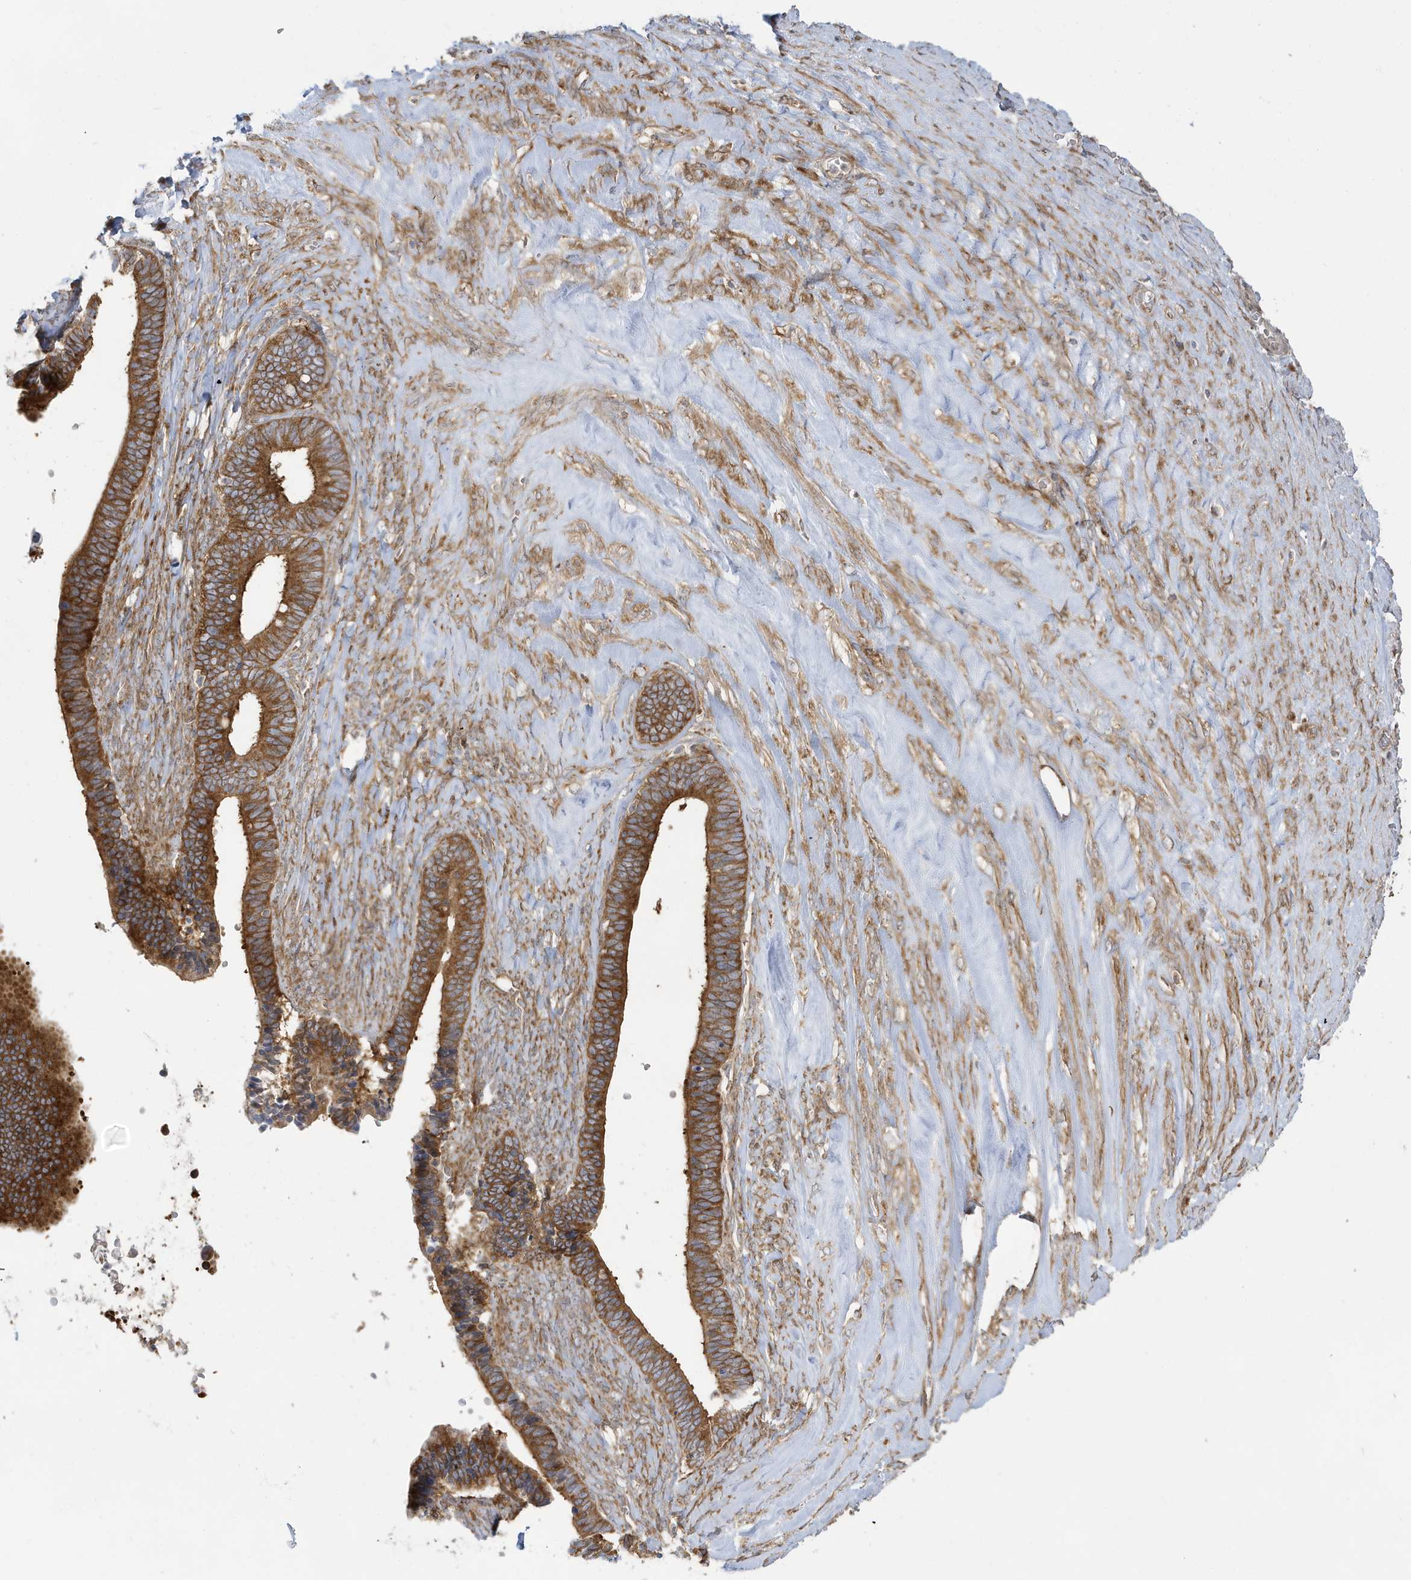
{"staining": {"intensity": "moderate", "quantity": ">75%", "location": "cytoplasmic/membranous"}, "tissue": "ovarian cancer", "cell_type": "Tumor cells", "image_type": "cancer", "snomed": [{"axis": "morphology", "description": "Cystadenocarcinoma, serous, NOS"}, {"axis": "topography", "description": "Ovary"}], "caption": "Moderate cytoplasmic/membranous protein staining is appreciated in approximately >75% of tumor cells in ovarian serous cystadenocarcinoma.", "gene": "STAM", "patient": {"sex": "female", "age": 56}}